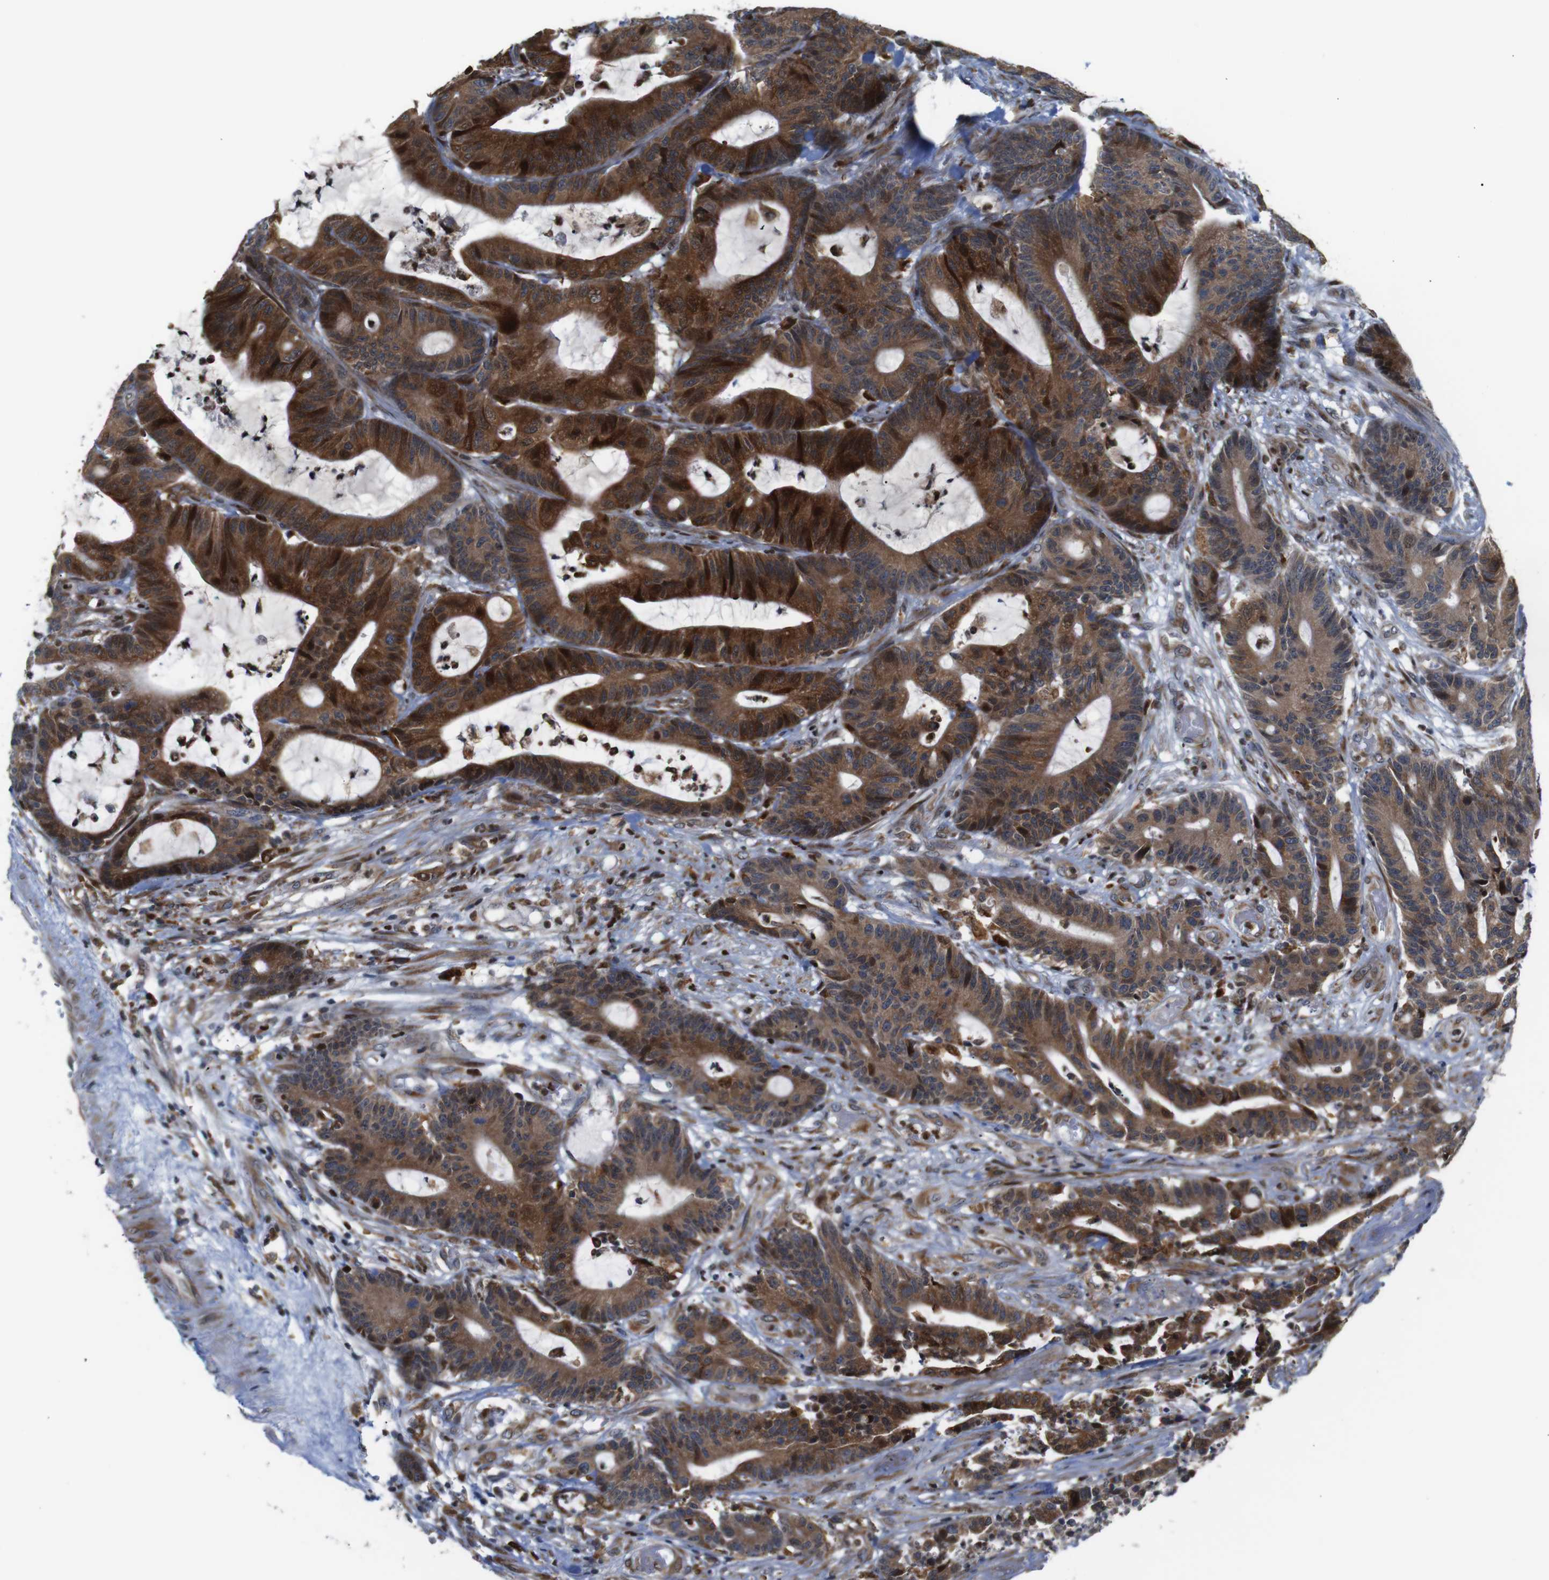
{"staining": {"intensity": "strong", "quantity": ">75%", "location": "cytoplasmic/membranous"}, "tissue": "colorectal cancer", "cell_type": "Tumor cells", "image_type": "cancer", "snomed": [{"axis": "morphology", "description": "Adenocarcinoma, NOS"}, {"axis": "topography", "description": "Colon"}], "caption": "Protein expression analysis of human colorectal adenocarcinoma reveals strong cytoplasmic/membranous staining in about >75% of tumor cells.", "gene": "PTPN1", "patient": {"sex": "female", "age": 84}}